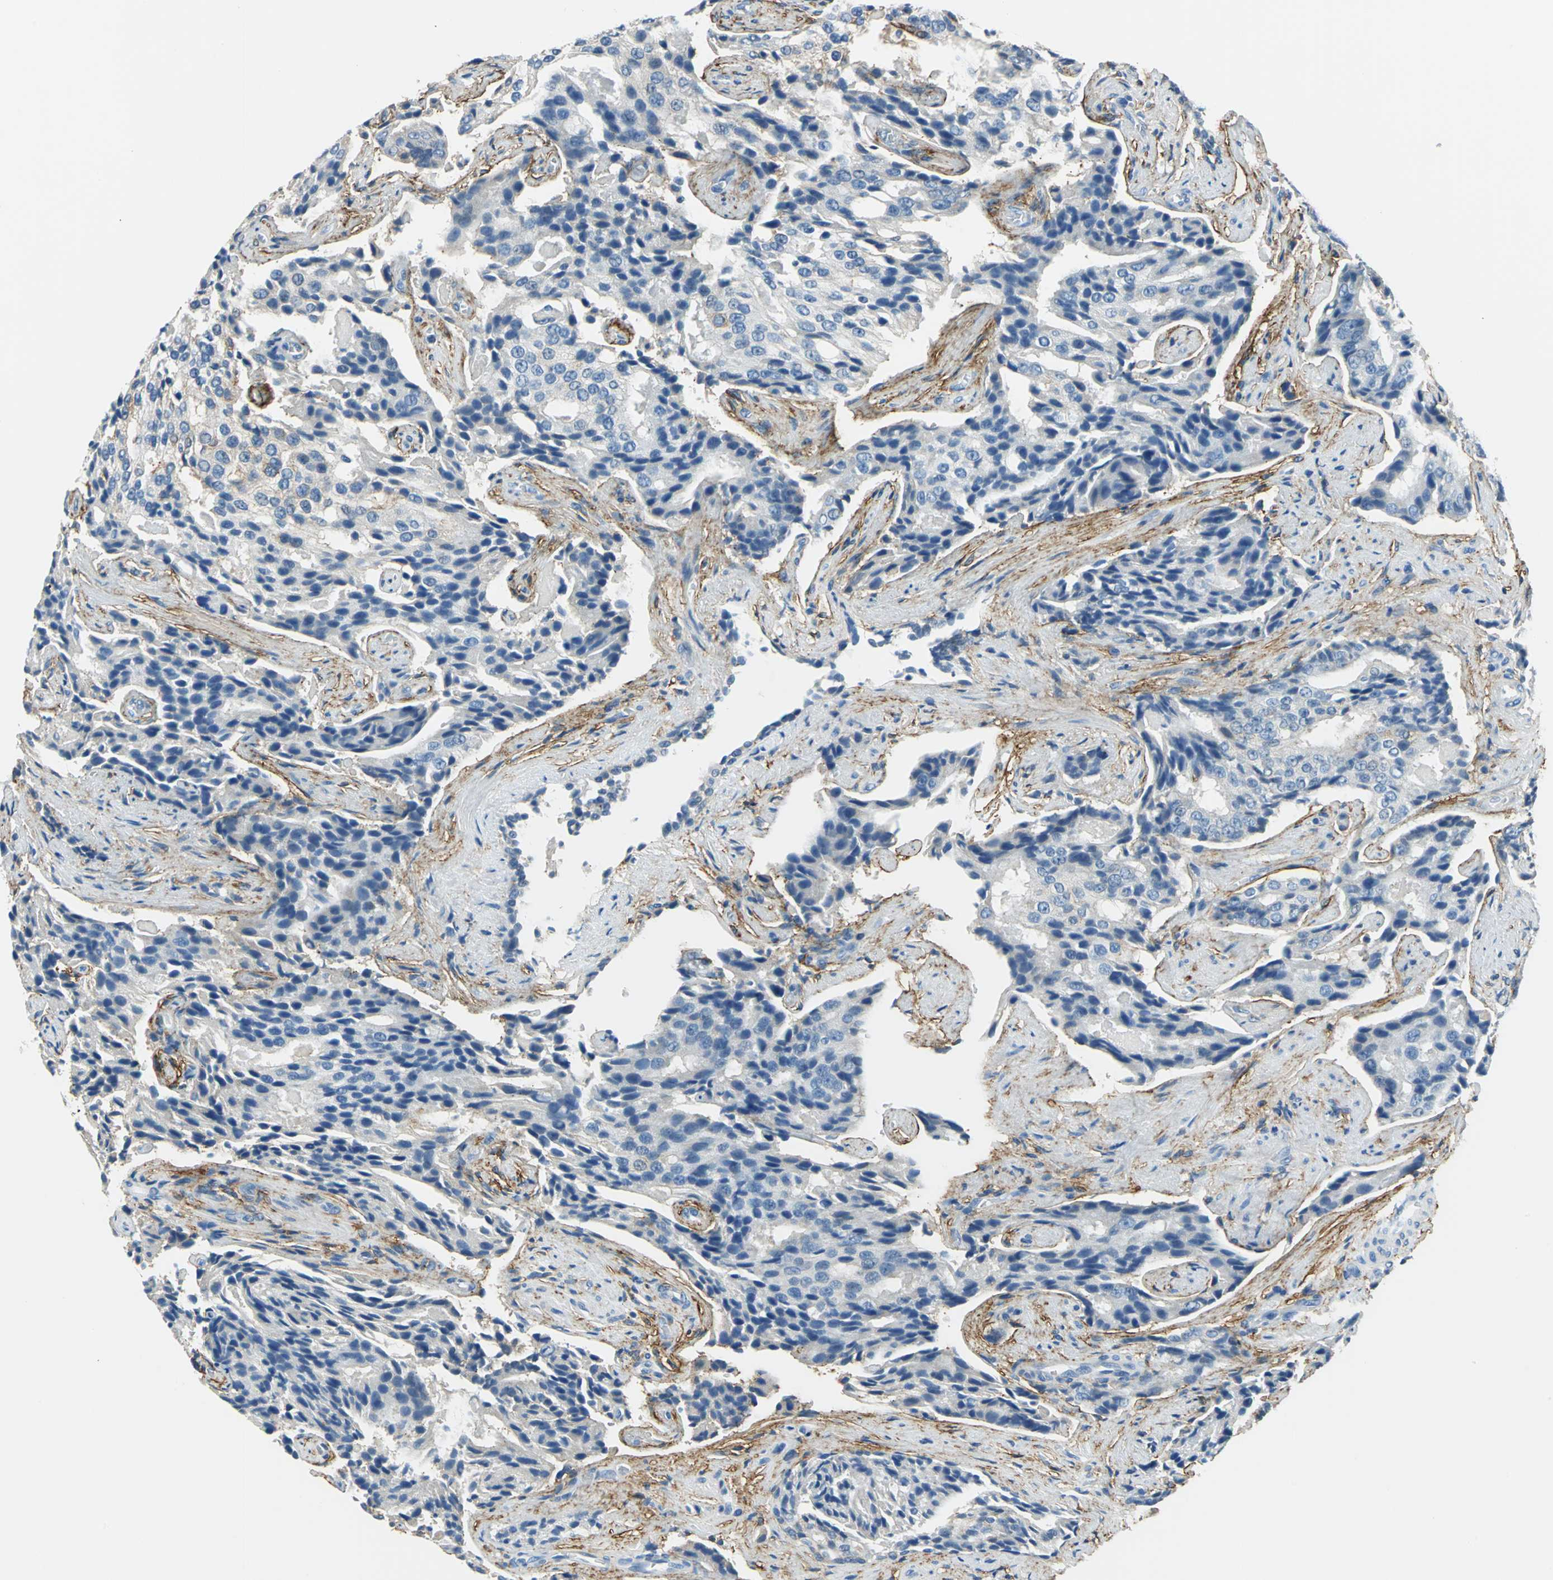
{"staining": {"intensity": "negative", "quantity": "none", "location": "none"}, "tissue": "prostate cancer", "cell_type": "Tumor cells", "image_type": "cancer", "snomed": [{"axis": "morphology", "description": "Adenocarcinoma, High grade"}, {"axis": "topography", "description": "Prostate"}], "caption": "Tumor cells show no significant positivity in prostate cancer. (DAB (3,3'-diaminobenzidine) immunohistochemistry with hematoxylin counter stain).", "gene": "AKAP12", "patient": {"sex": "male", "age": 58}}